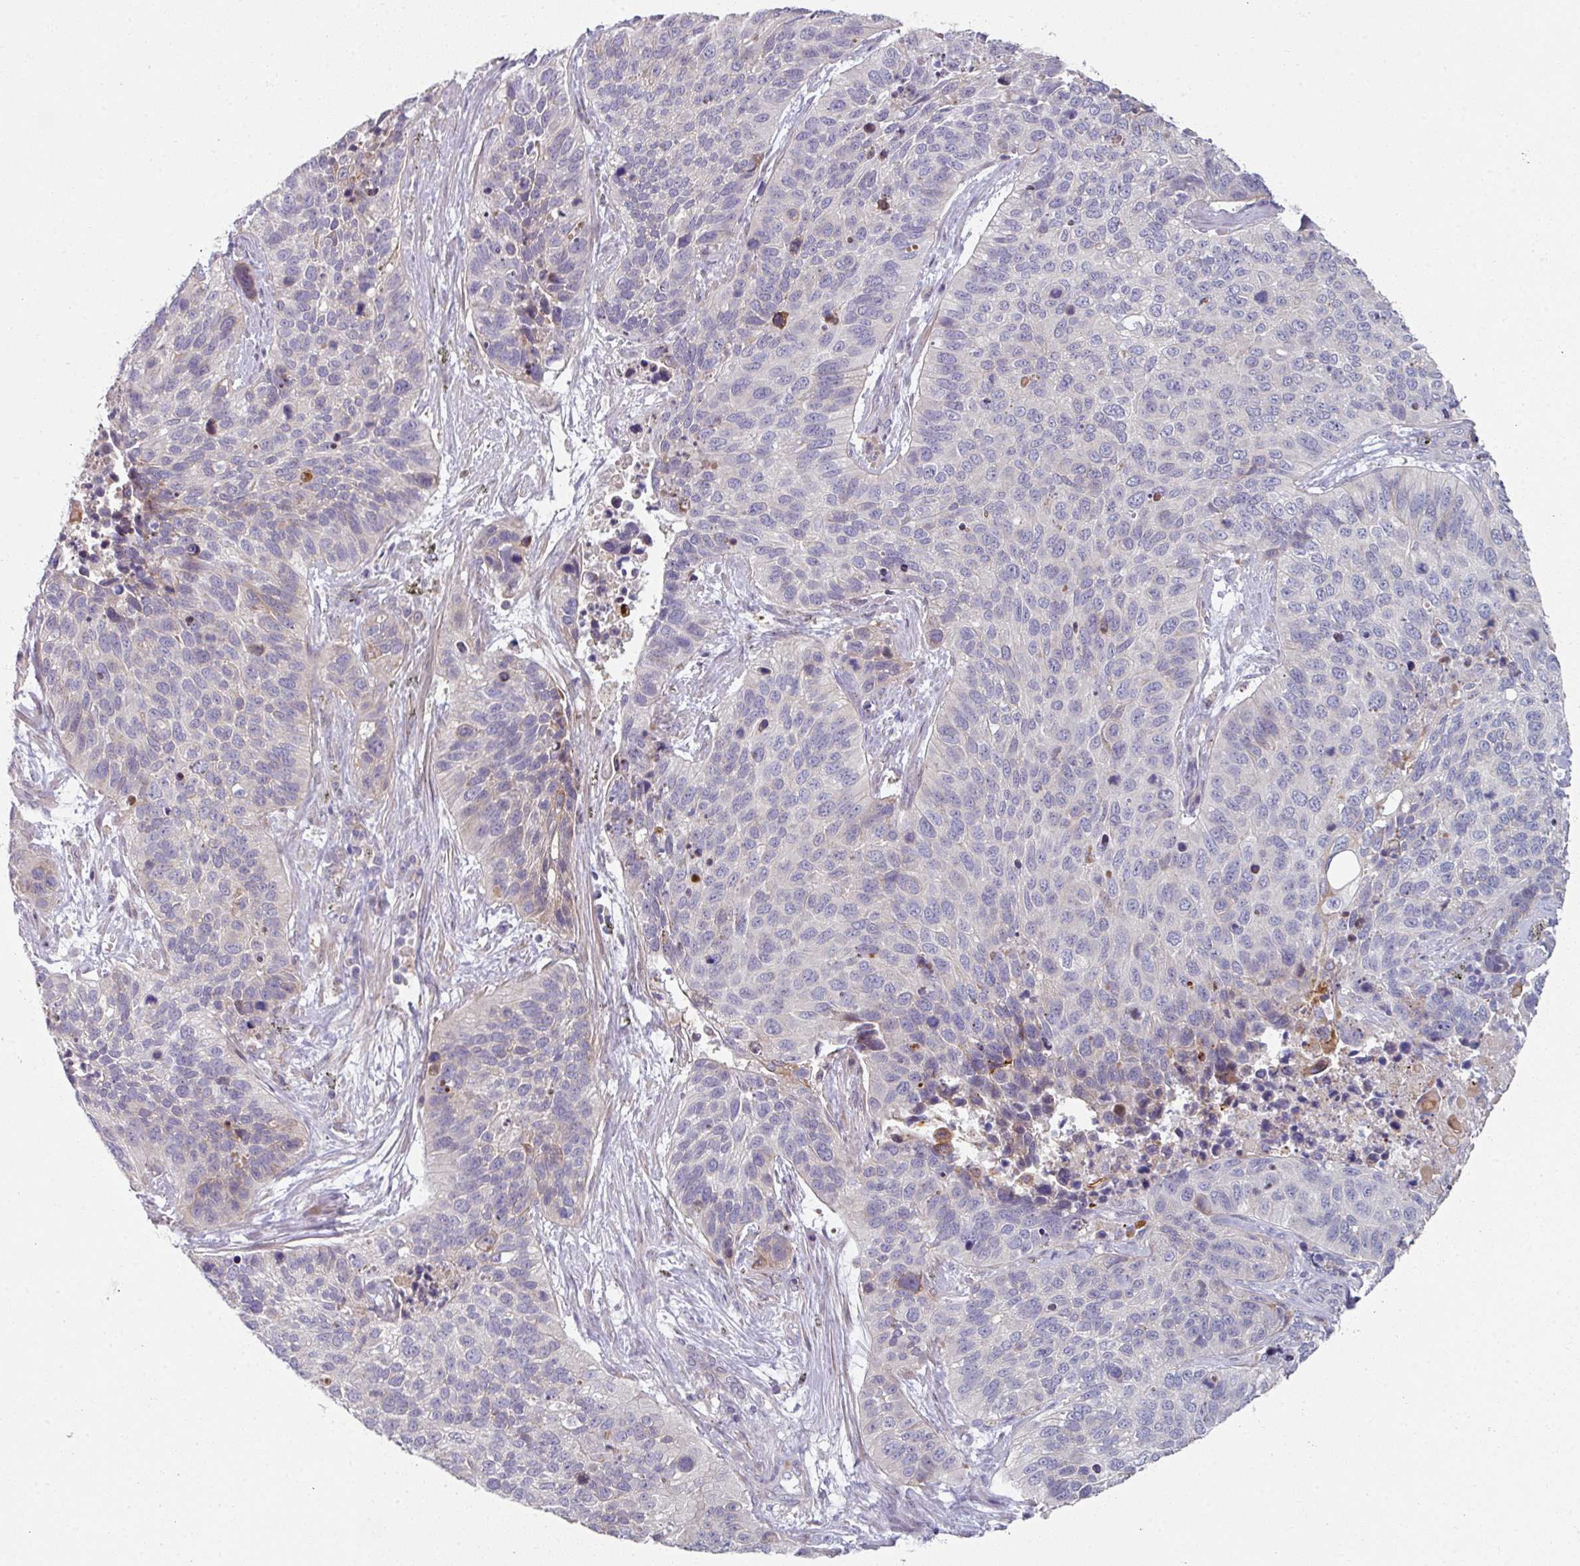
{"staining": {"intensity": "weak", "quantity": "<25%", "location": "cytoplasmic/membranous"}, "tissue": "lung cancer", "cell_type": "Tumor cells", "image_type": "cancer", "snomed": [{"axis": "morphology", "description": "Squamous cell carcinoma, NOS"}, {"axis": "topography", "description": "Lung"}], "caption": "Tumor cells are negative for brown protein staining in lung squamous cell carcinoma.", "gene": "WSB2", "patient": {"sex": "male", "age": 62}}